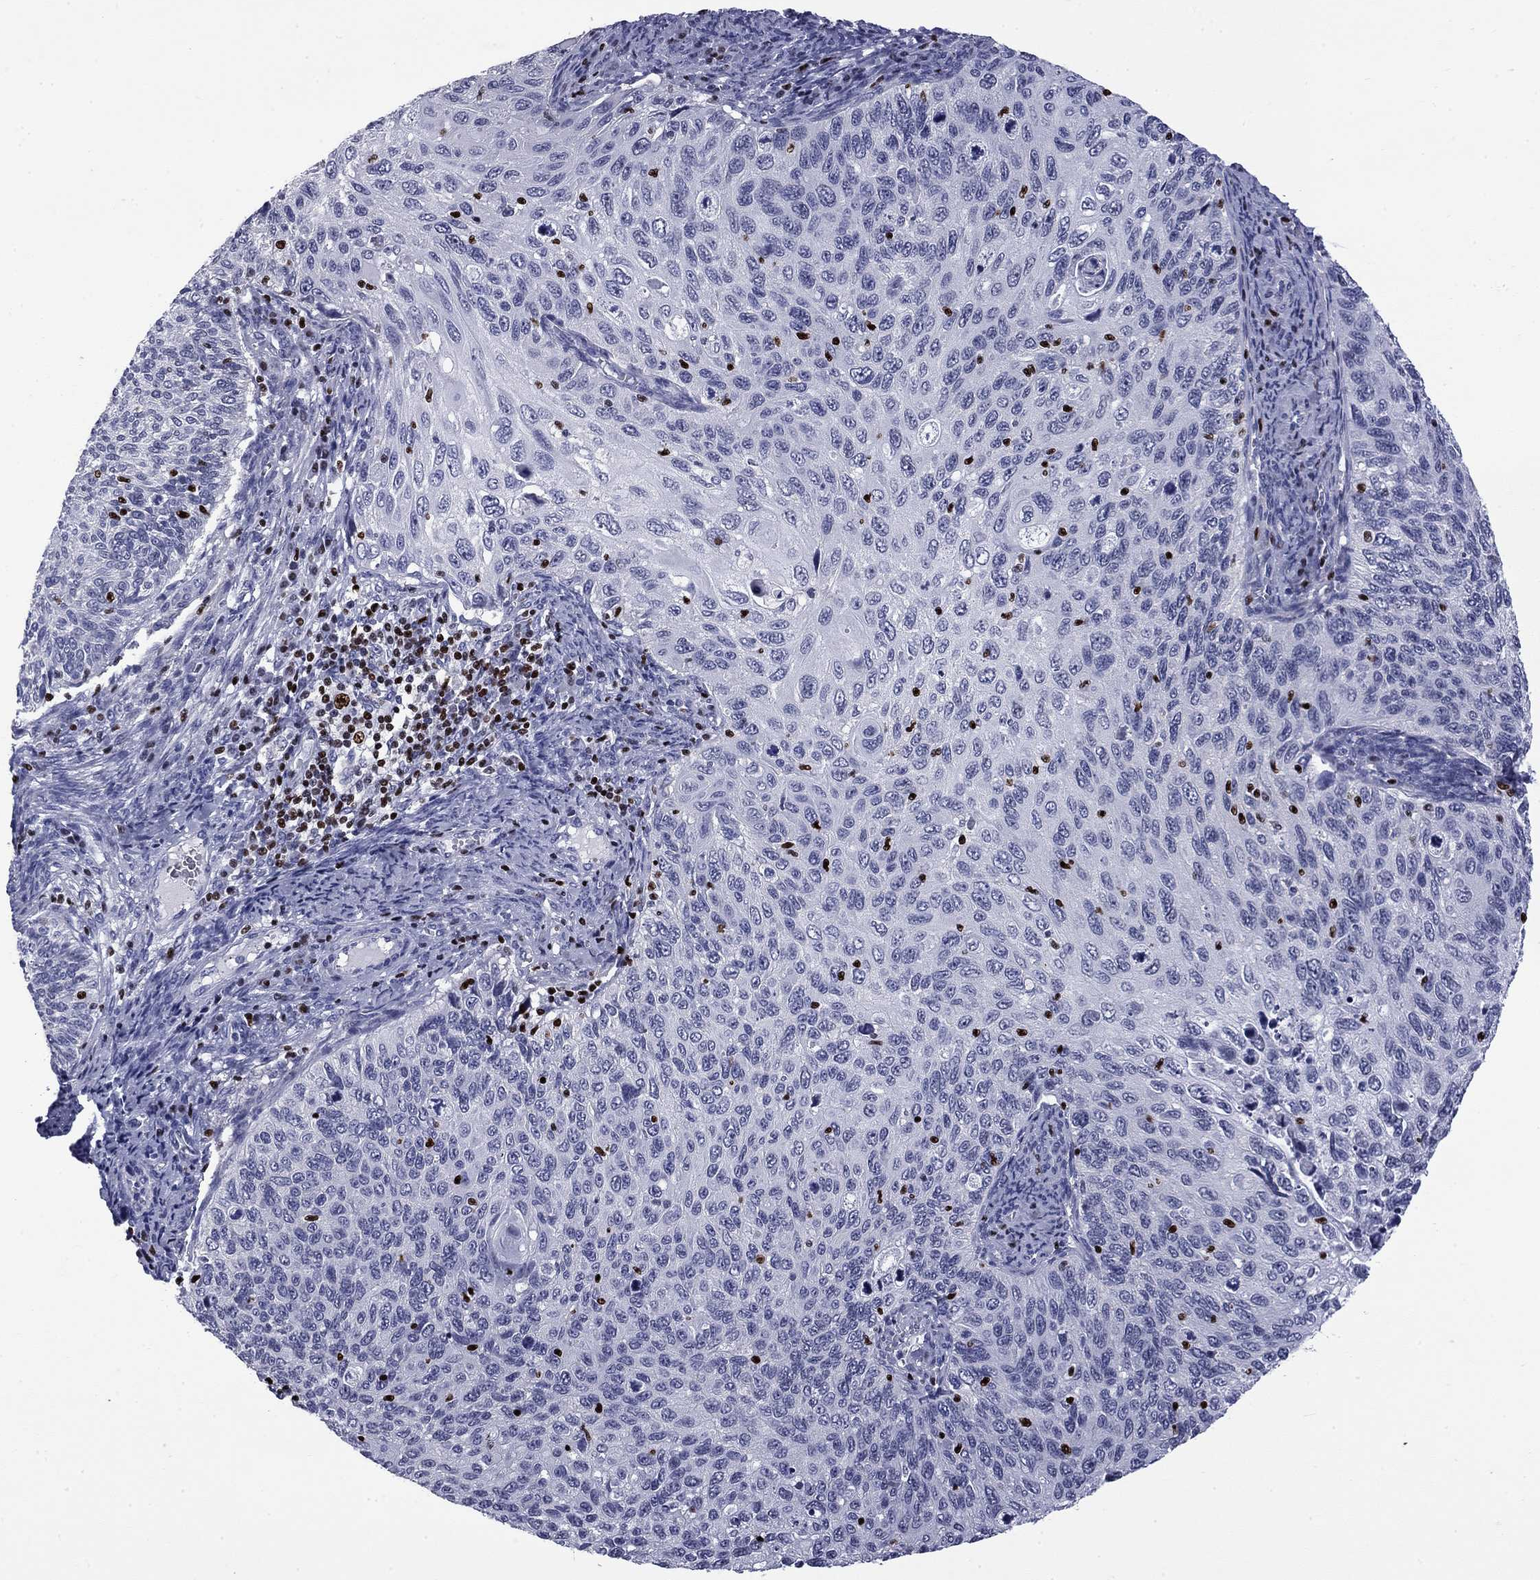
{"staining": {"intensity": "negative", "quantity": "none", "location": "none"}, "tissue": "cervical cancer", "cell_type": "Tumor cells", "image_type": "cancer", "snomed": [{"axis": "morphology", "description": "Squamous cell carcinoma, NOS"}, {"axis": "topography", "description": "Cervix"}], "caption": "This is an IHC photomicrograph of human squamous cell carcinoma (cervical). There is no staining in tumor cells.", "gene": "IKZF3", "patient": {"sex": "female", "age": 70}}